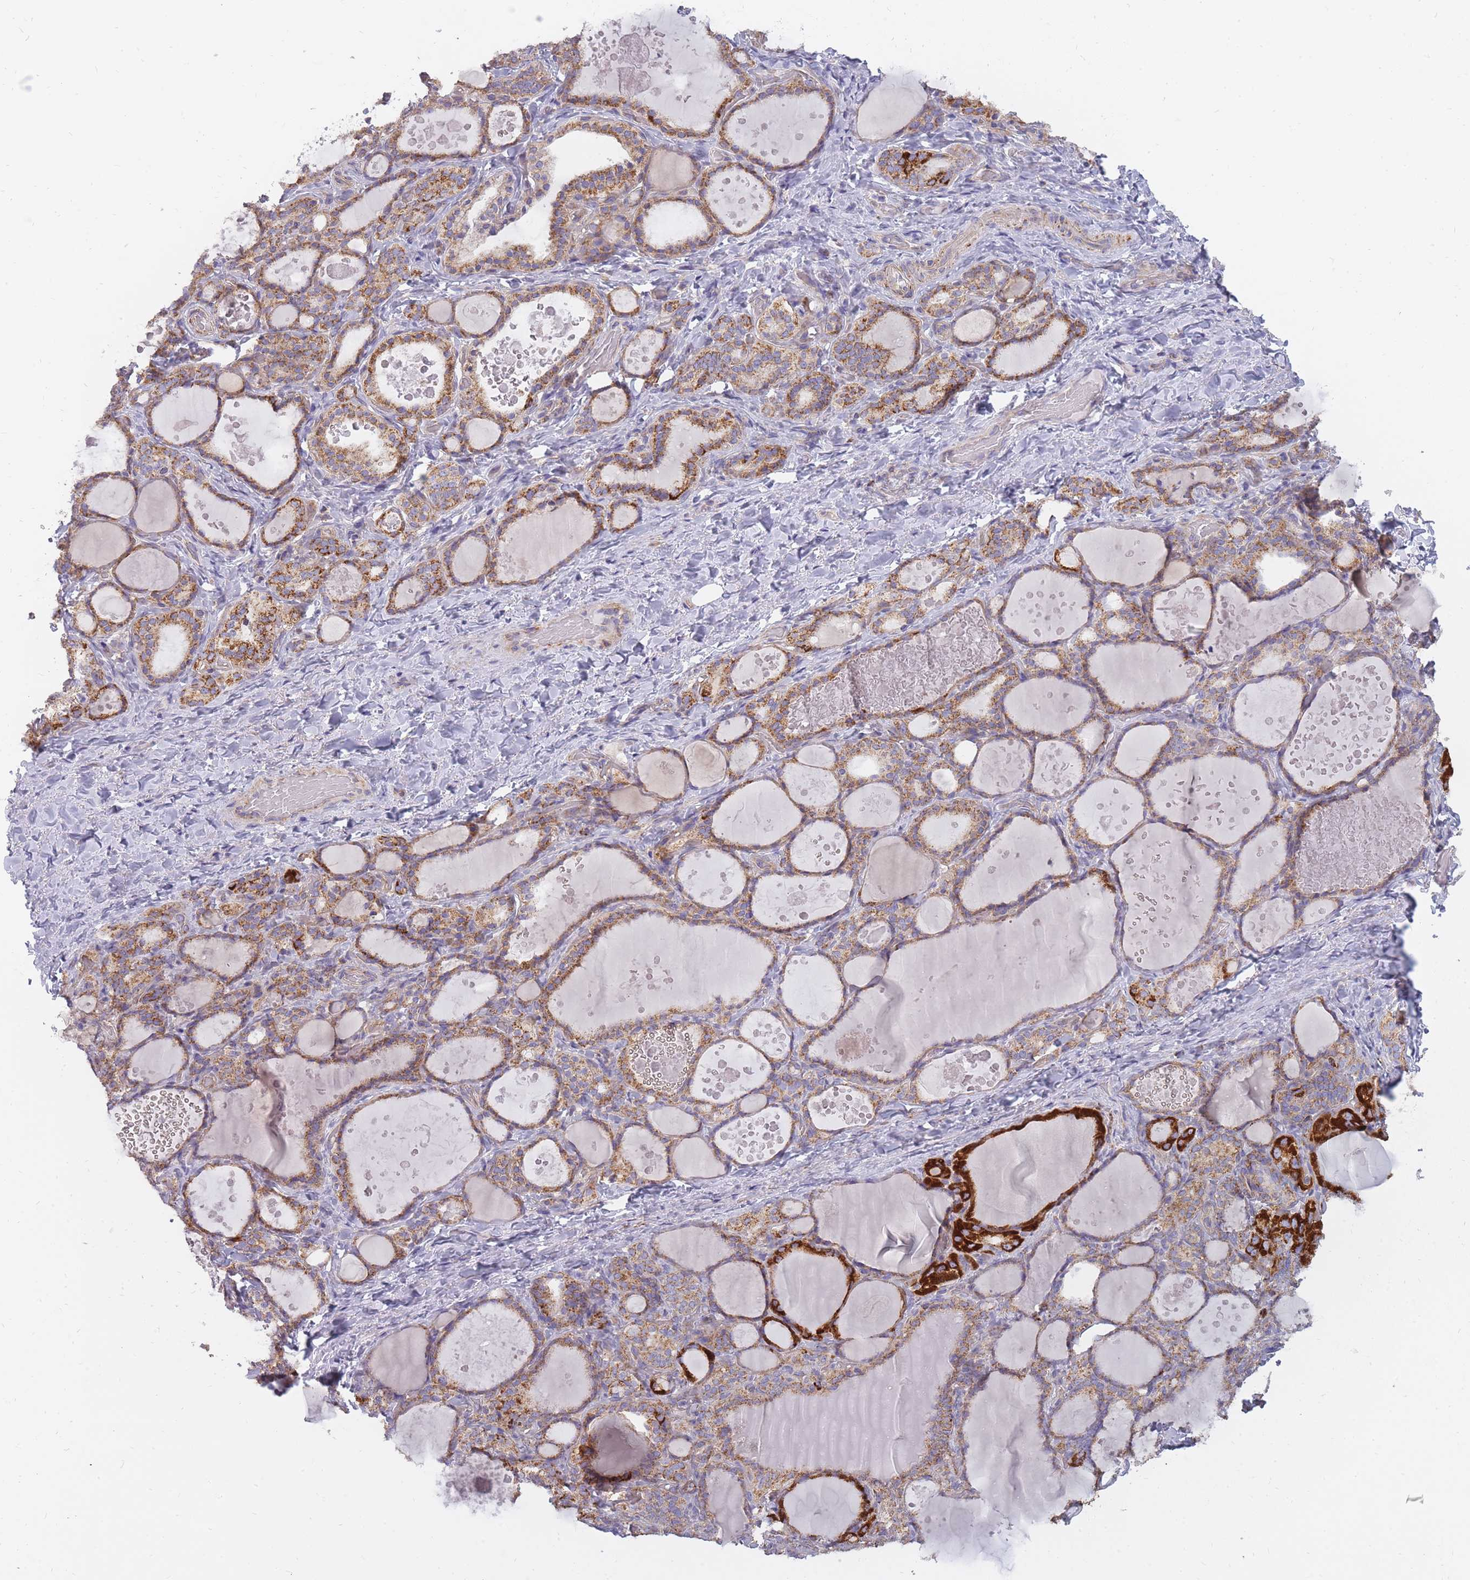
{"staining": {"intensity": "moderate", "quantity": "25%-75%", "location": "cytoplasmic/membranous"}, "tissue": "thyroid gland", "cell_type": "Glandular cells", "image_type": "normal", "snomed": [{"axis": "morphology", "description": "Normal tissue, NOS"}, {"axis": "topography", "description": "Thyroid gland"}], "caption": "High-power microscopy captured an immunohistochemistry photomicrograph of normal thyroid gland, revealing moderate cytoplasmic/membranous staining in about 25%-75% of glandular cells.", "gene": "ALKBH4", "patient": {"sex": "female", "age": 46}}